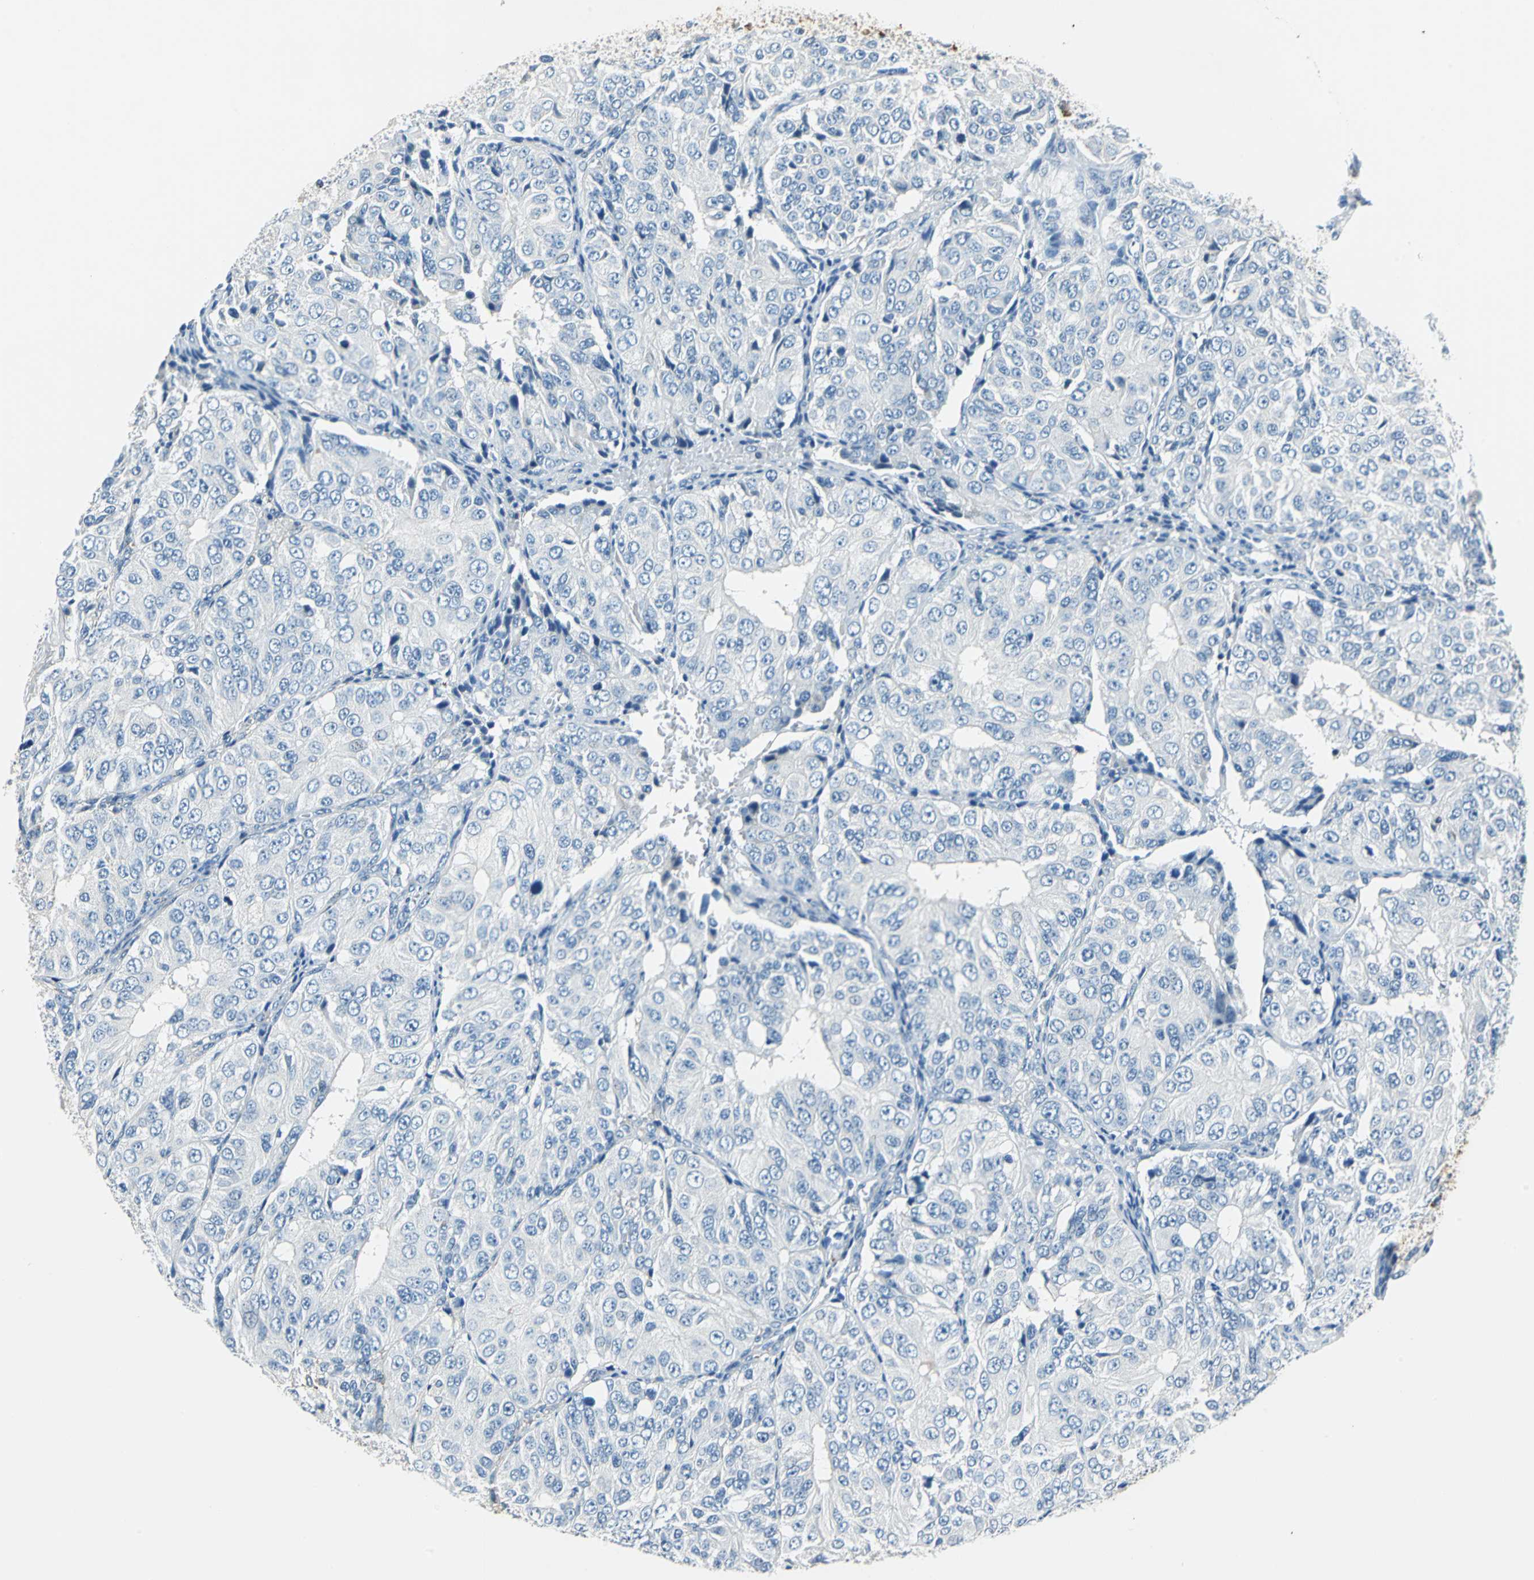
{"staining": {"intensity": "negative", "quantity": "none", "location": "none"}, "tissue": "ovarian cancer", "cell_type": "Tumor cells", "image_type": "cancer", "snomed": [{"axis": "morphology", "description": "Carcinoma, endometroid"}, {"axis": "topography", "description": "Ovary"}], "caption": "Tumor cells show no significant protein staining in ovarian cancer. Brightfield microscopy of immunohistochemistry (IHC) stained with DAB (3,3'-diaminobenzidine) (brown) and hematoxylin (blue), captured at high magnification.", "gene": "HCFC2", "patient": {"sex": "female", "age": 51}}